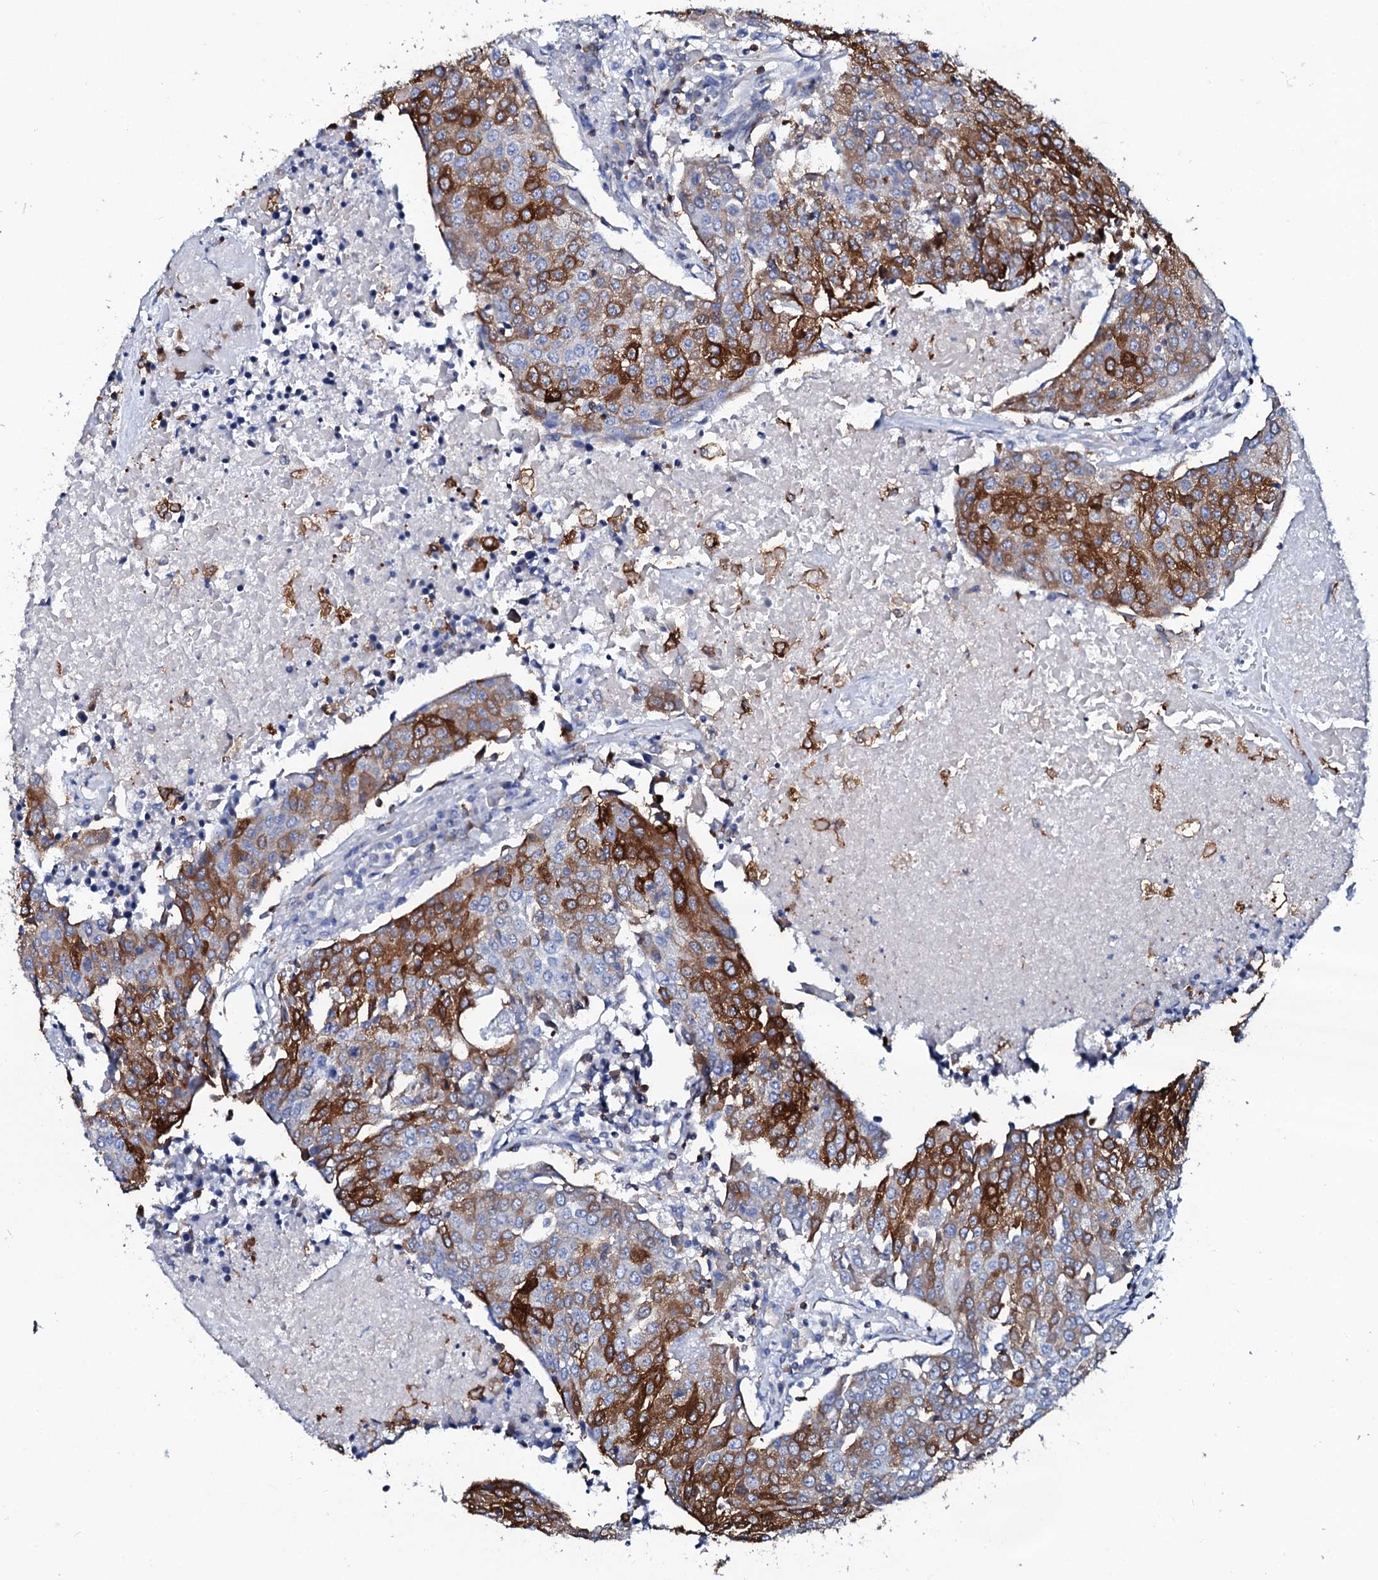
{"staining": {"intensity": "strong", "quantity": "25%-75%", "location": "cytoplasmic/membranous"}, "tissue": "urothelial cancer", "cell_type": "Tumor cells", "image_type": "cancer", "snomed": [{"axis": "morphology", "description": "Urothelial carcinoma, High grade"}, {"axis": "topography", "description": "Urinary bladder"}], "caption": "Urothelial carcinoma (high-grade) was stained to show a protein in brown. There is high levels of strong cytoplasmic/membranous positivity in about 25%-75% of tumor cells.", "gene": "GLB1L3", "patient": {"sex": "female", "age": 85}}